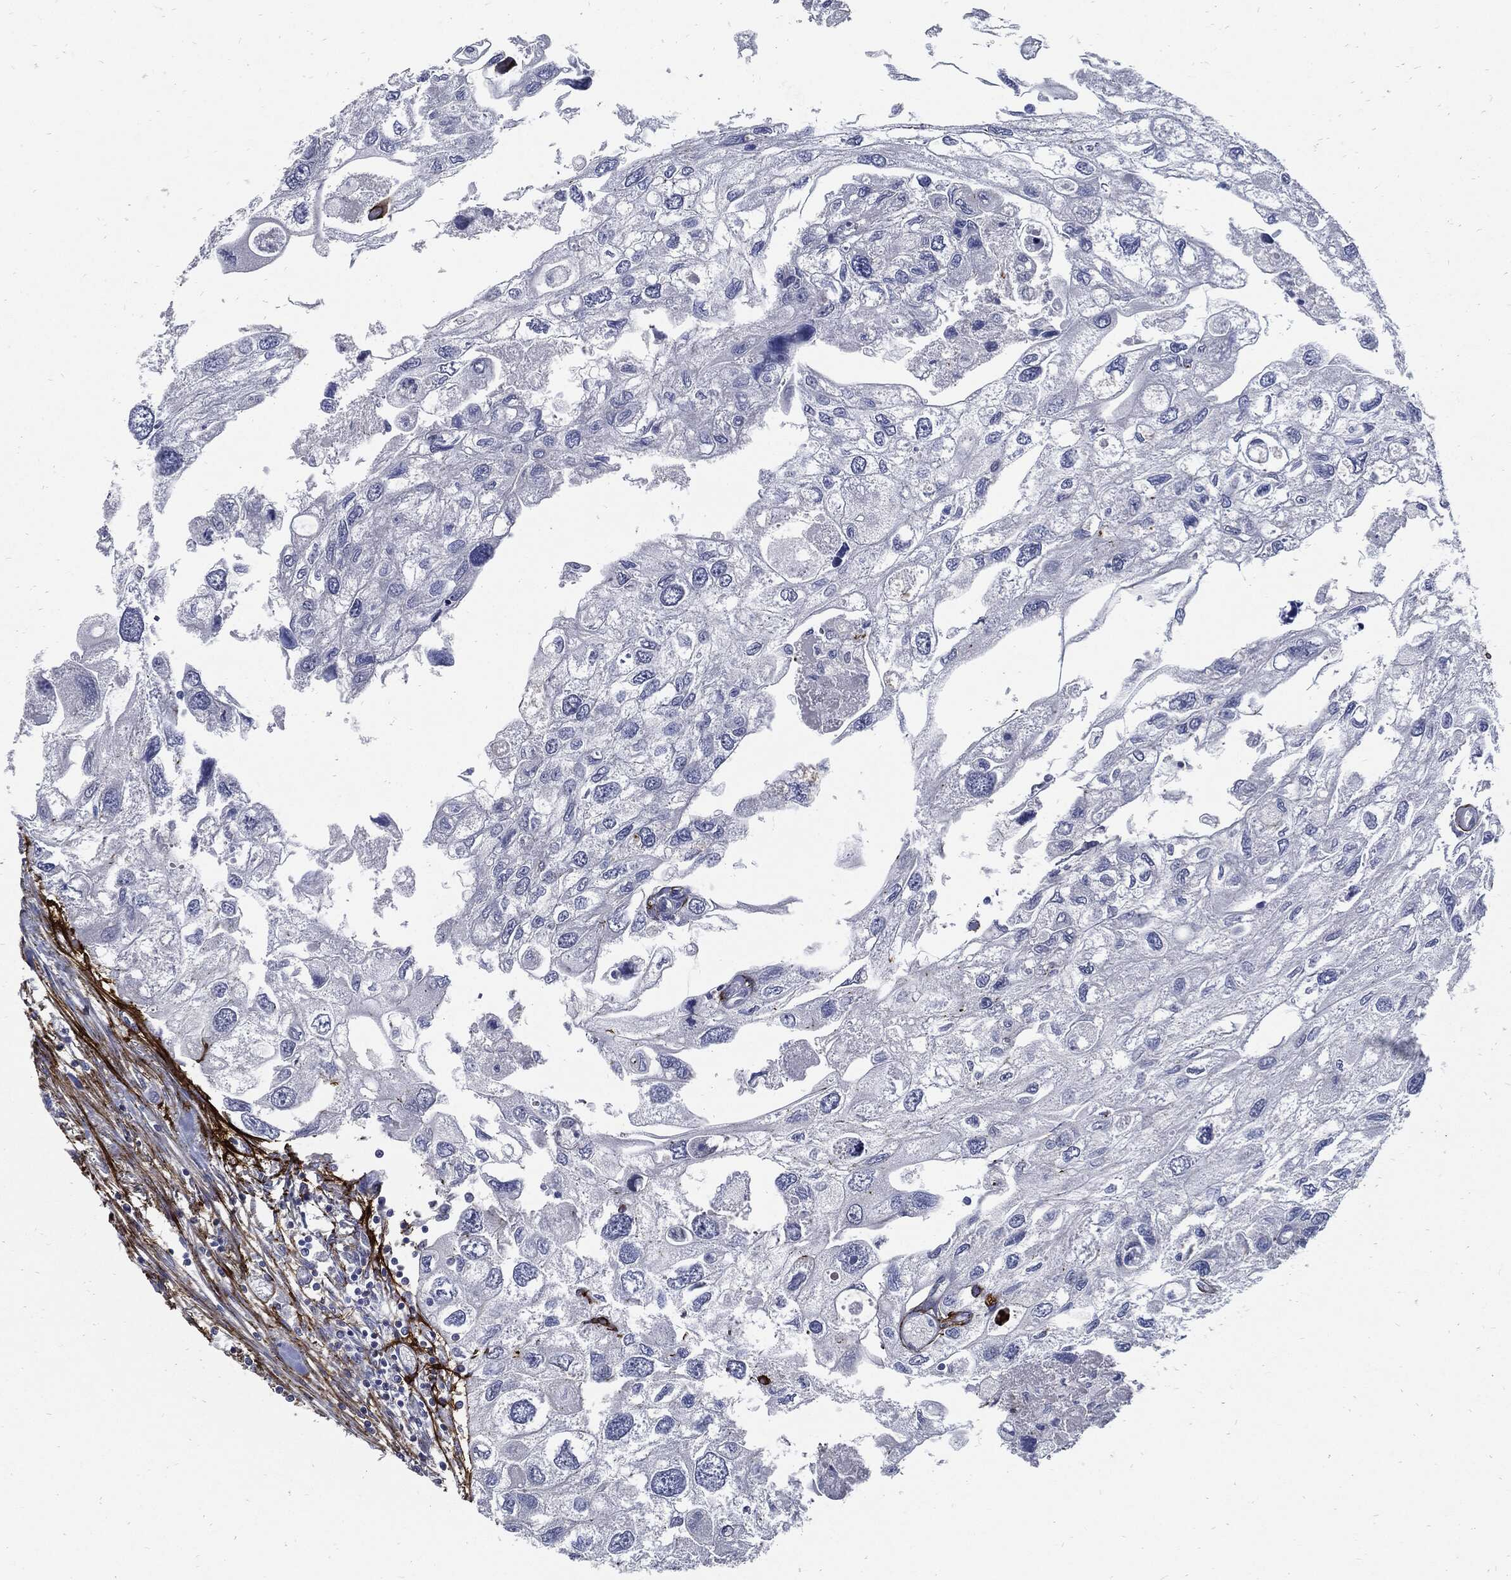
{"staining": {"intensity": "negative", "quantity": "none", "location": "none"}, "tissue": "urothelial cancer", "cell_type": "Tumor cells", "image_type": "cancer", "snomed": [{"axis": "morphology", "description": "Urothelial carcinoma, High grade"}, {"axis": "topography", "description": "Urinary bladder"}], "caption": "Urothelial cancer stained for a protein using IHC demonstrates no staining tumor cells.", "gene": "FBN1", "patient": {"sex": "male", "age": 59}}